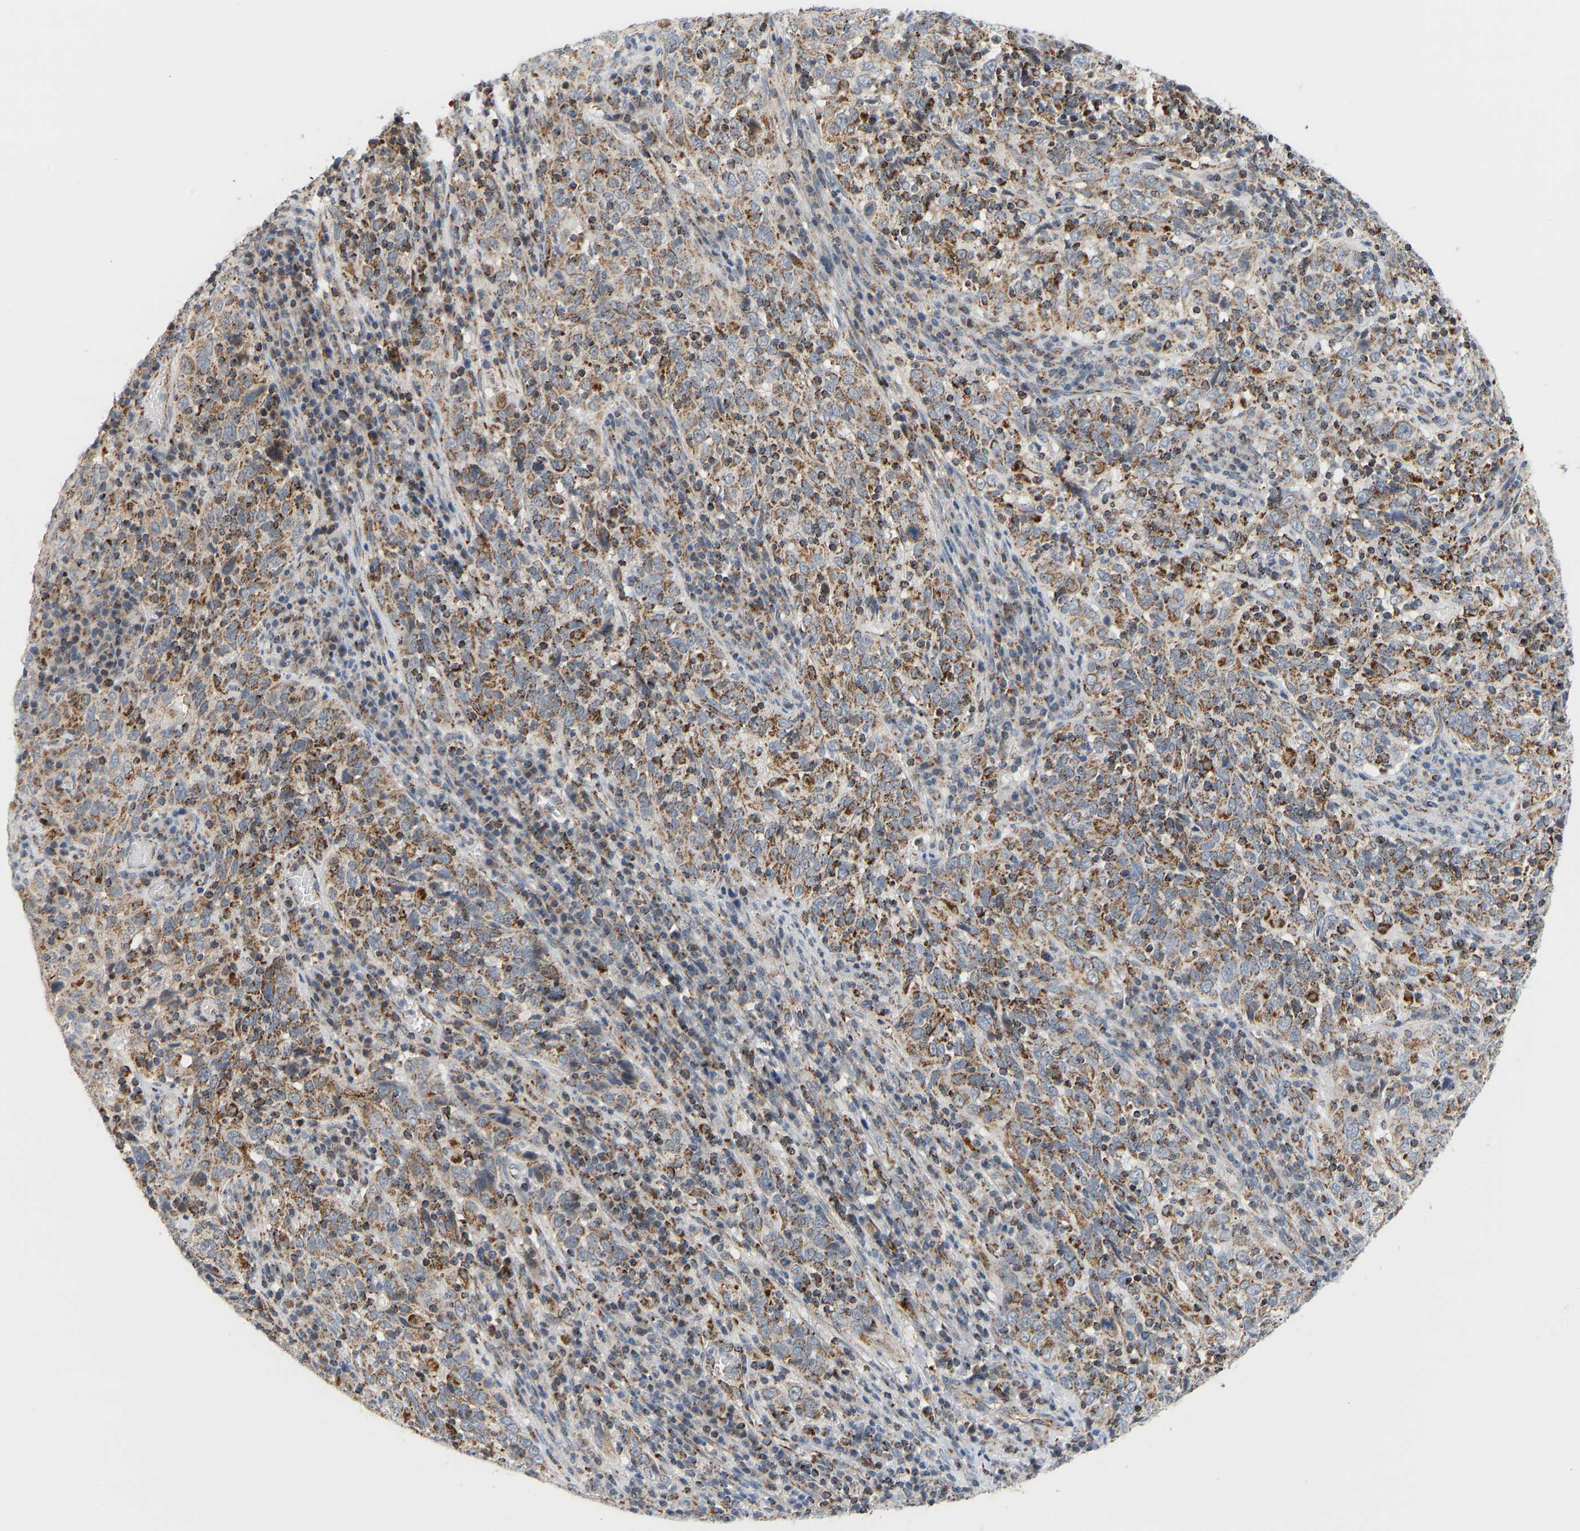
{"staining": {"intensity": "moderate", "quantity": ">75%", "location": "cytoplasmic/membranous"}, "tissue": "cervical cancer", "cell_type": "Tumor cells", "image_type": "cancer", "snomed": [{"axis": "morphology", "description": "Squamous cell carcinoma, NOS"}, {"axis": "topography", "description": "Cervix"}], "caption": "Cervical squamous cell carcinoma stained with DAB immunohistochemistry (IHC) reveals medium levels of moderate cytoplasmic/membranous expression in about >75% of tumor cells. The staining is performed using DAB brown chromogen to label protein expression. The nuclei are counter-stained blue using hematoxylin.", "gene": "GPSM2", "patient": {"sex": "female", "age": 46}}